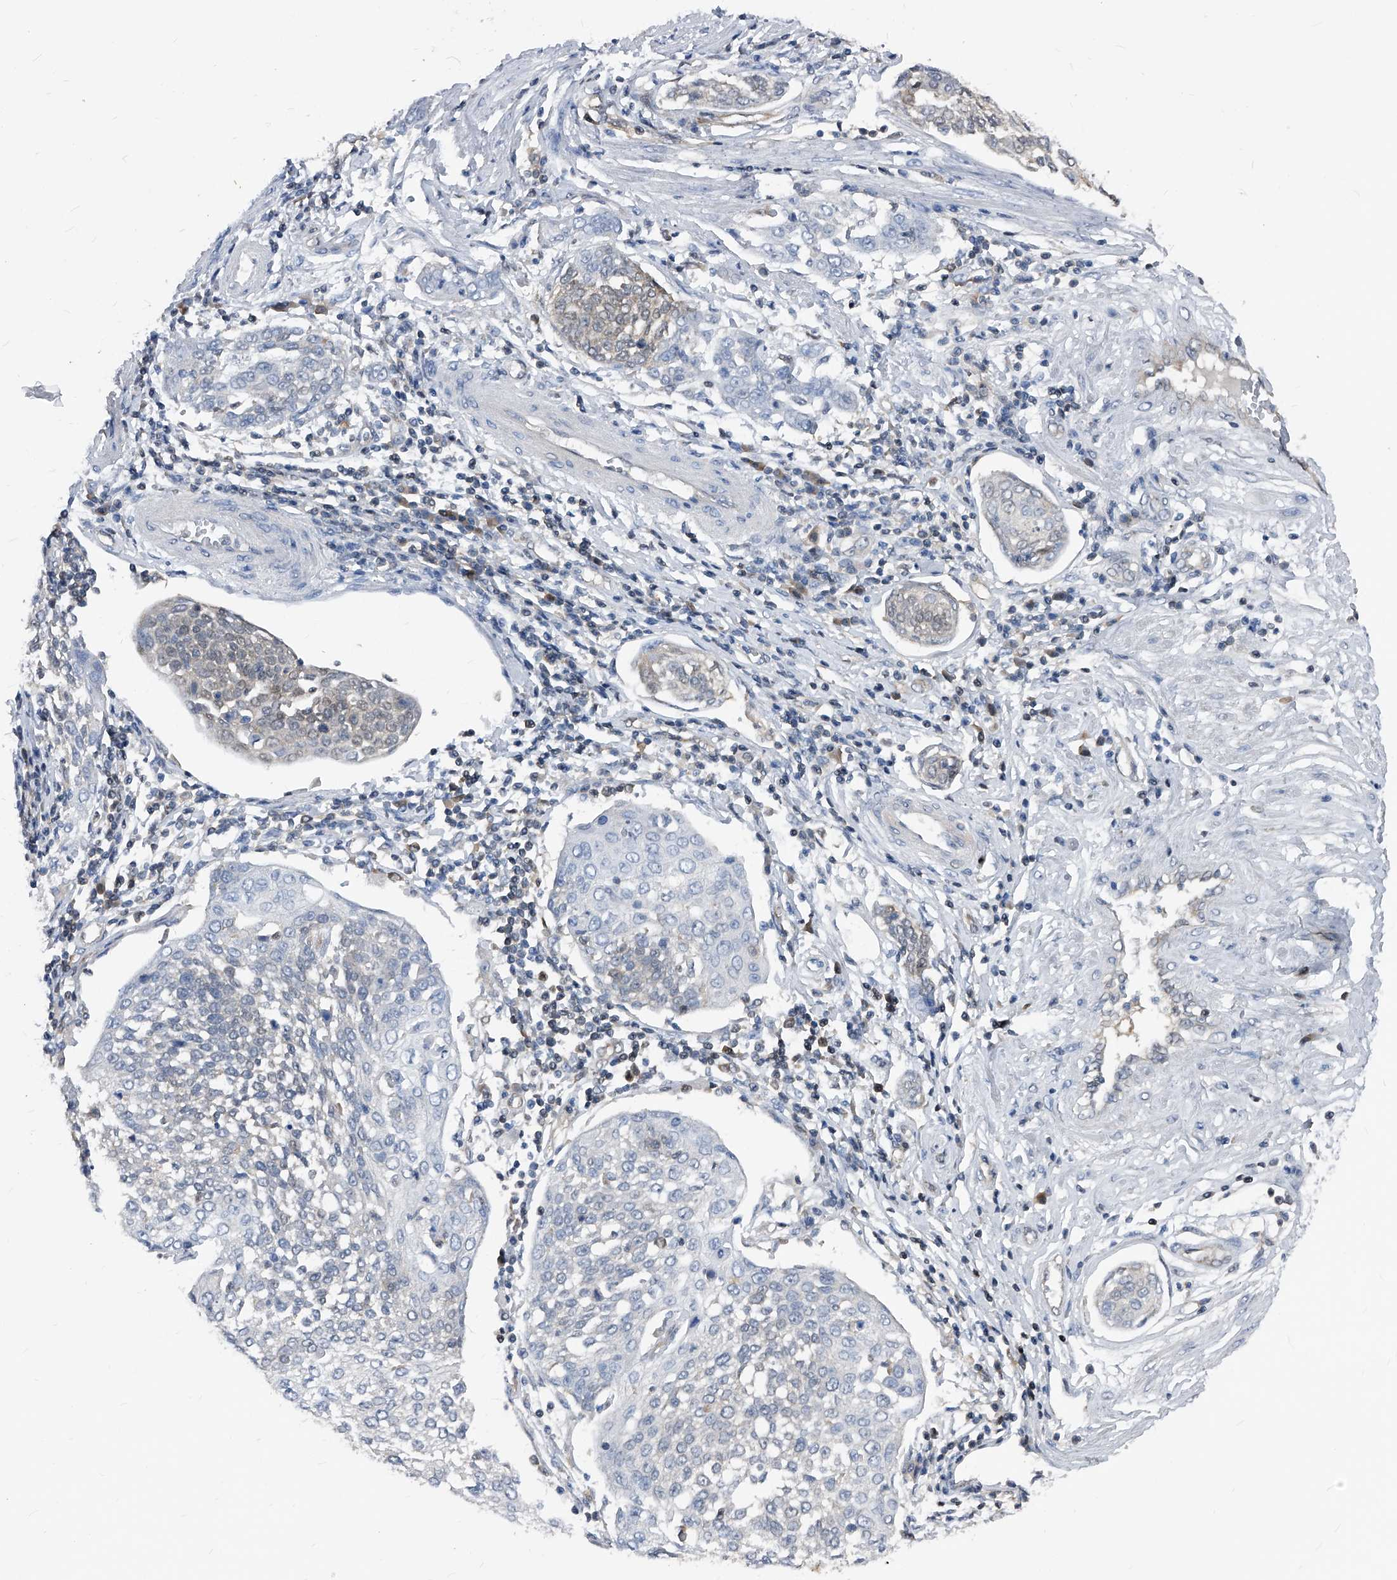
{"staining": {"intensity": "negative", "quantity": "none", "location": "none"}, "tissue": "cervical cancer", "cell_type": "Tumor cells", "image_type": "cancer", "snomed": [{"axis": "morphology", "description": "Squamous cell carcinoma, NOS"}, {"axis": "topography", "description": "Cervix"}], "caption": "IHC of squamous cell carcinoma (cervical) exhibits no staining in tumor cells. (Stains: DAB (3,3'-diaminobenzidine) immunohistochemistry with hematoxylin counter stain, Microscopy: brightfield microscopy at high magnification).", "gene": "MAP2K6", "patient": {"sex": "female", "age": 34}}